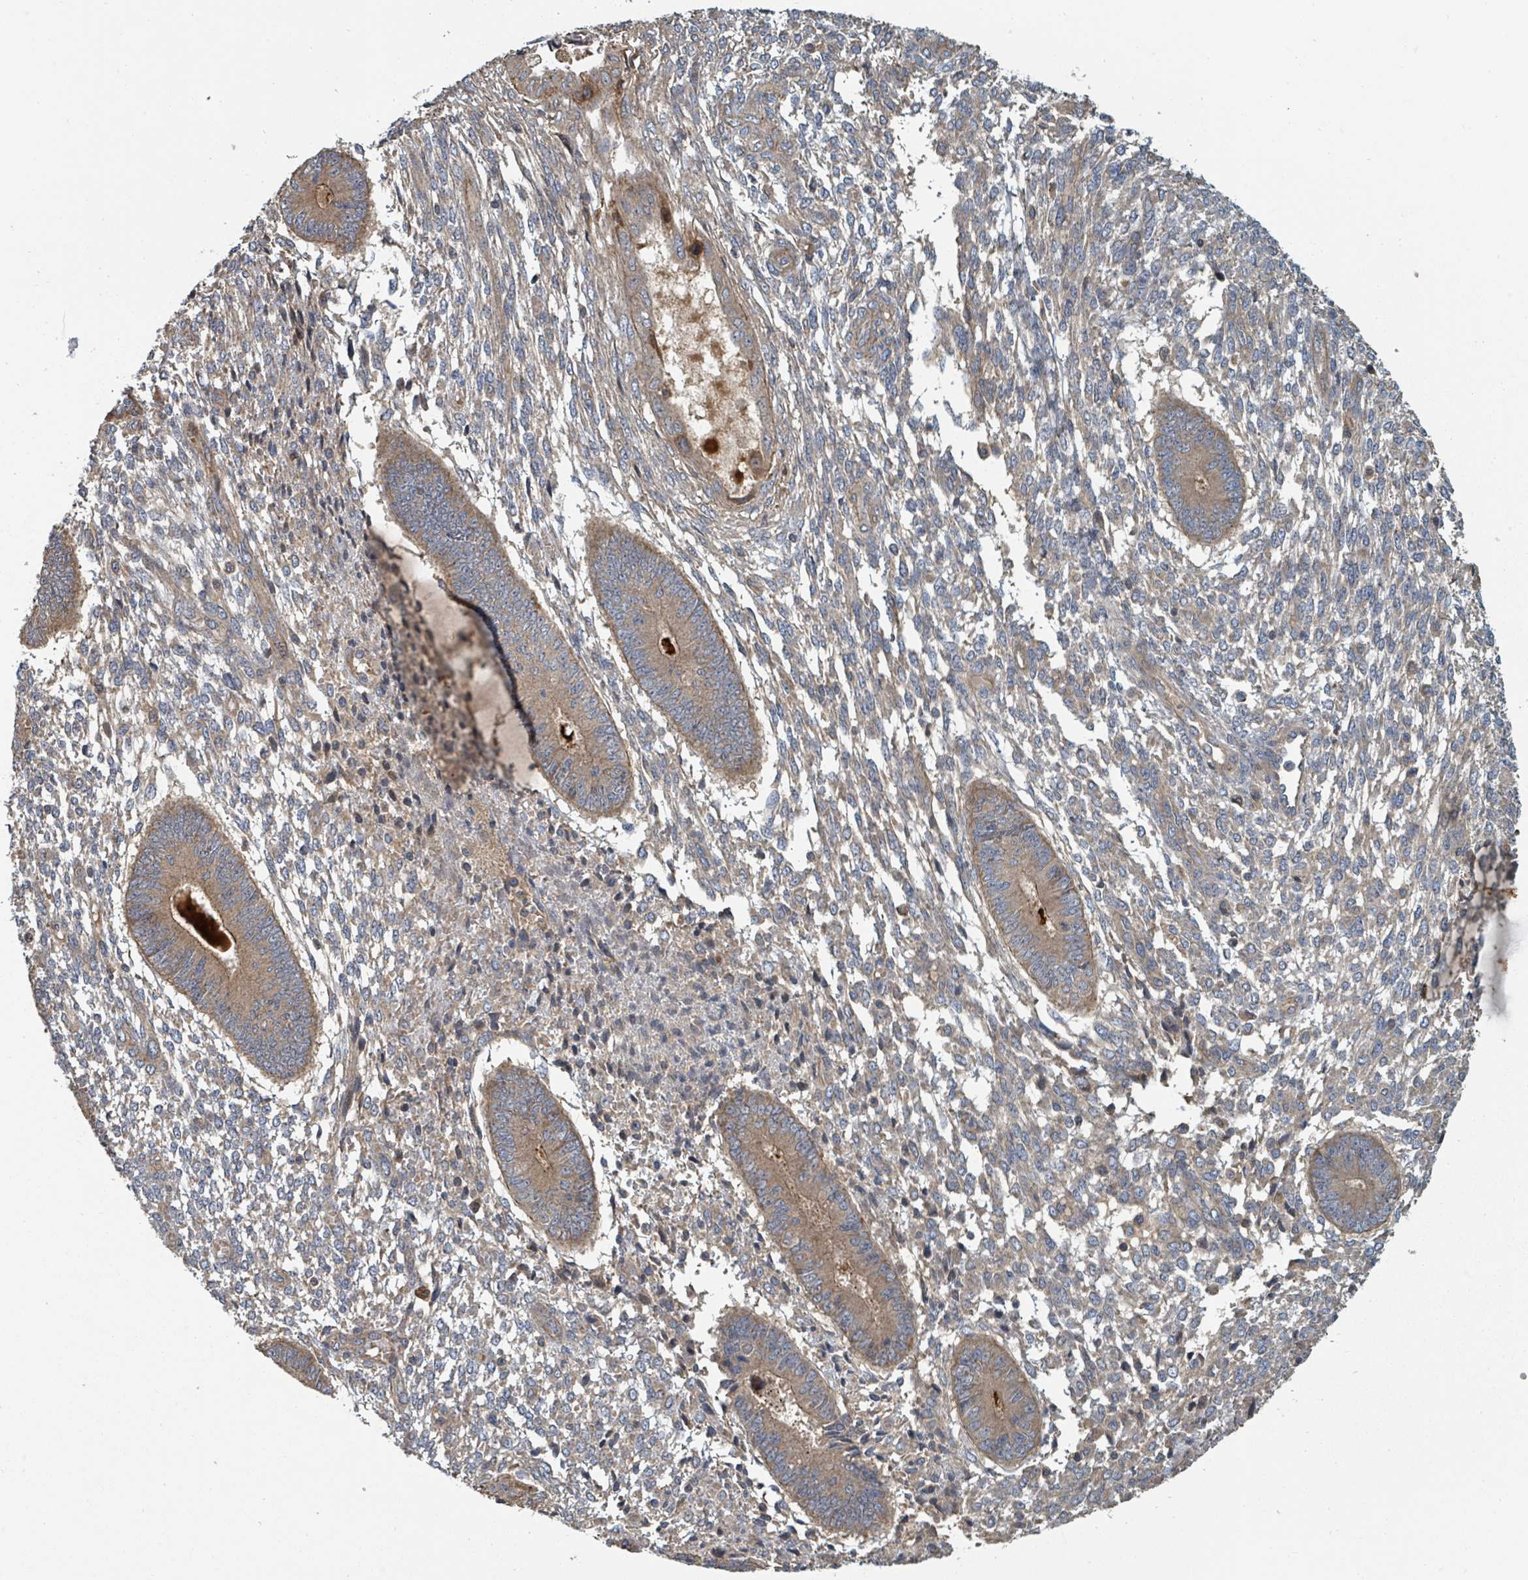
{"staining": {"intensity": "weak", "quantity": "25%-75%", "location": "cytoplasmic/membranous"}, "tissue": "endometrium", "cell_type": "Cells in endometrial stroma", "image_type": "normal", "snomed": [{"axis": "morphology", "description": "Normal tissue, NOS"}, {"axis": "topography", "description": "Endometrium"}], "caption": "Approximately 25%-75% of cells in endometrial stroma in normal endometrium exhibit weak cytoplasmic/membranous protein expression as visualized by brown immunohistochemical staining.", "gene": "DPM1", "patient": {"sex": "female", "age": 49}}